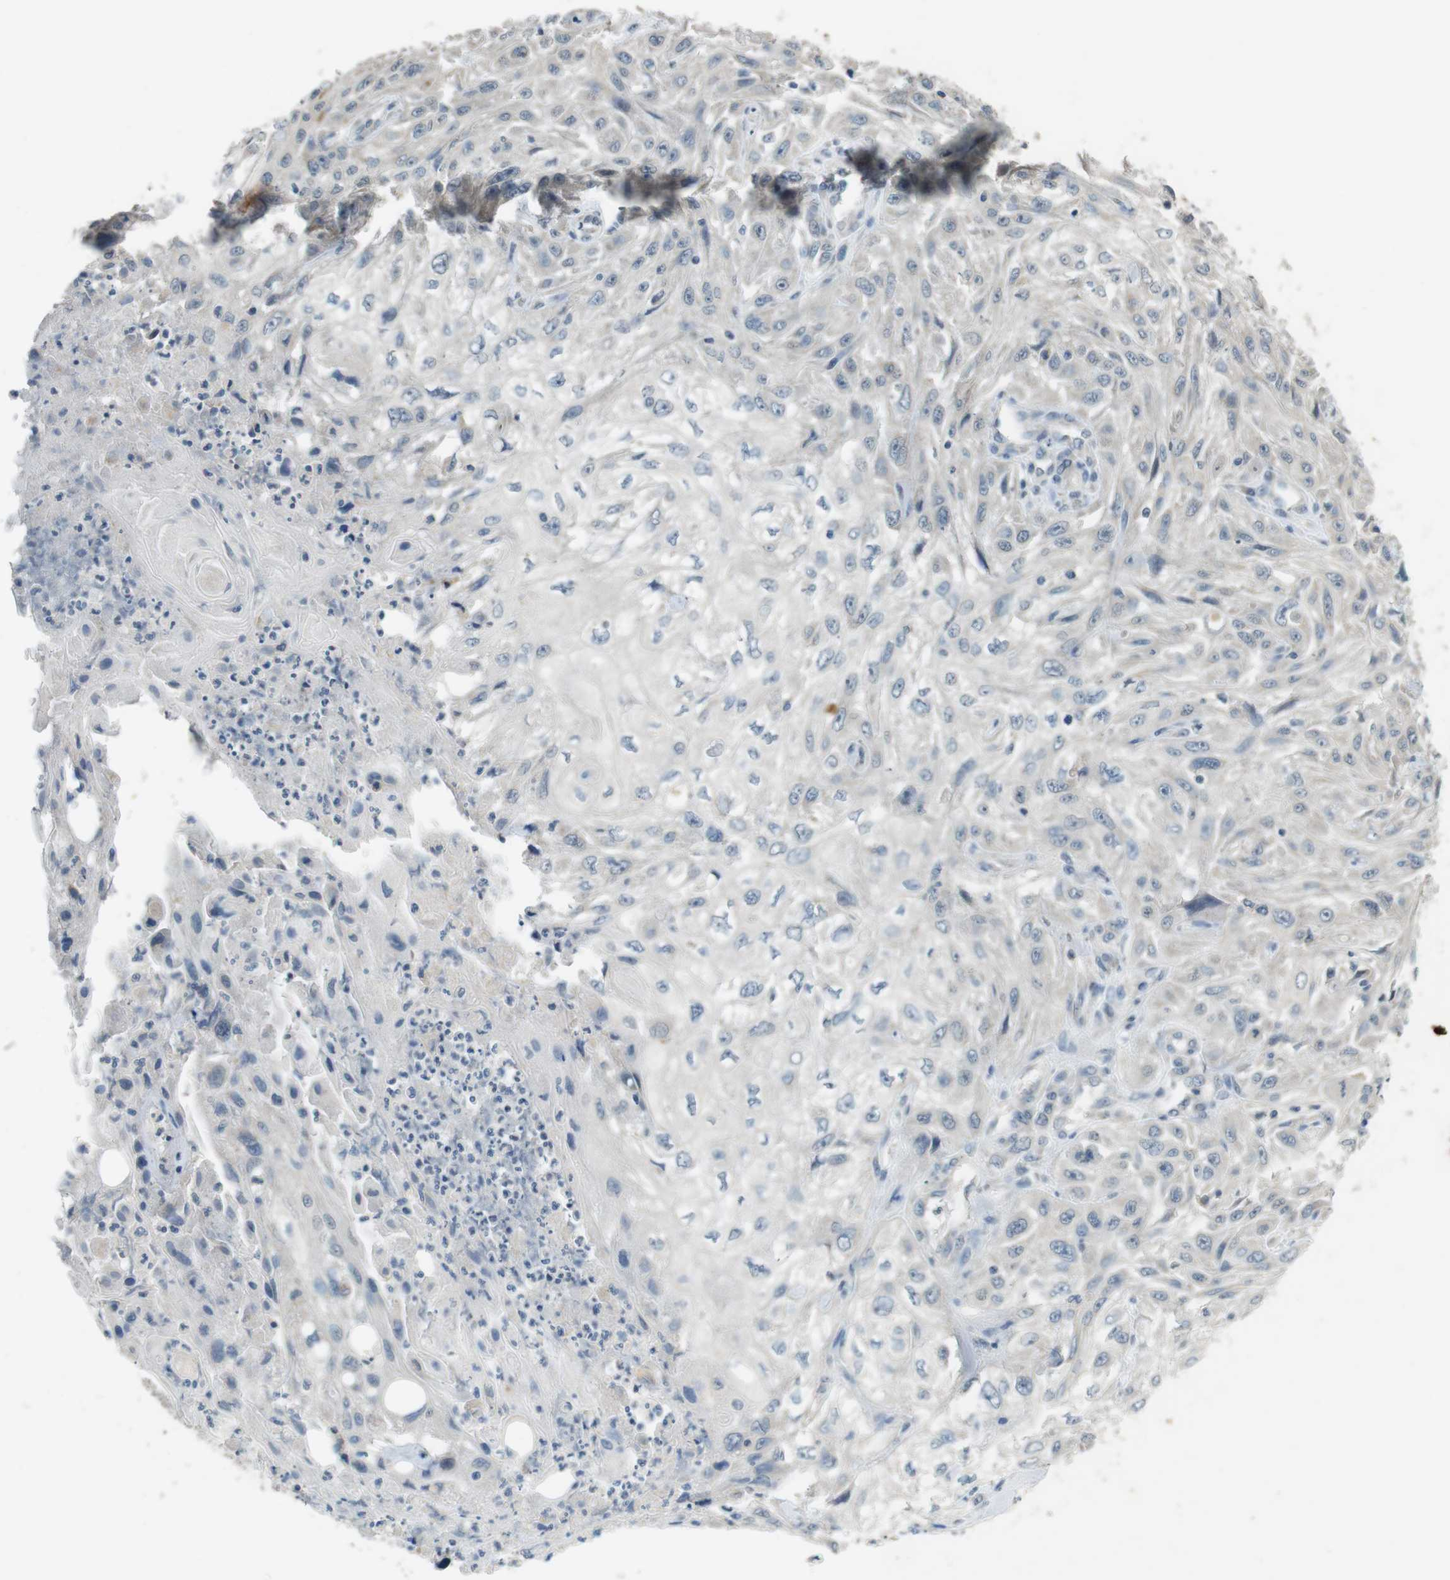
{"staining": {"intensity": "negative", "quantity": "none", "location": "none"}, "tissue": "skin cancer", "cell_type": "Tumor cells", "image_type": "cancer", "snomed": [{"axis": "morphology", "description": "Squamous cell carcinoma, NOS"}, {"axis": "topography", "description": "Skin"}], "caption": "Tumor cells show no significant protein positivity in skin cancer (squamous cell carcinoma).", "gene": "MUC5B", "patient": {"sex": "male", "age": 75}}